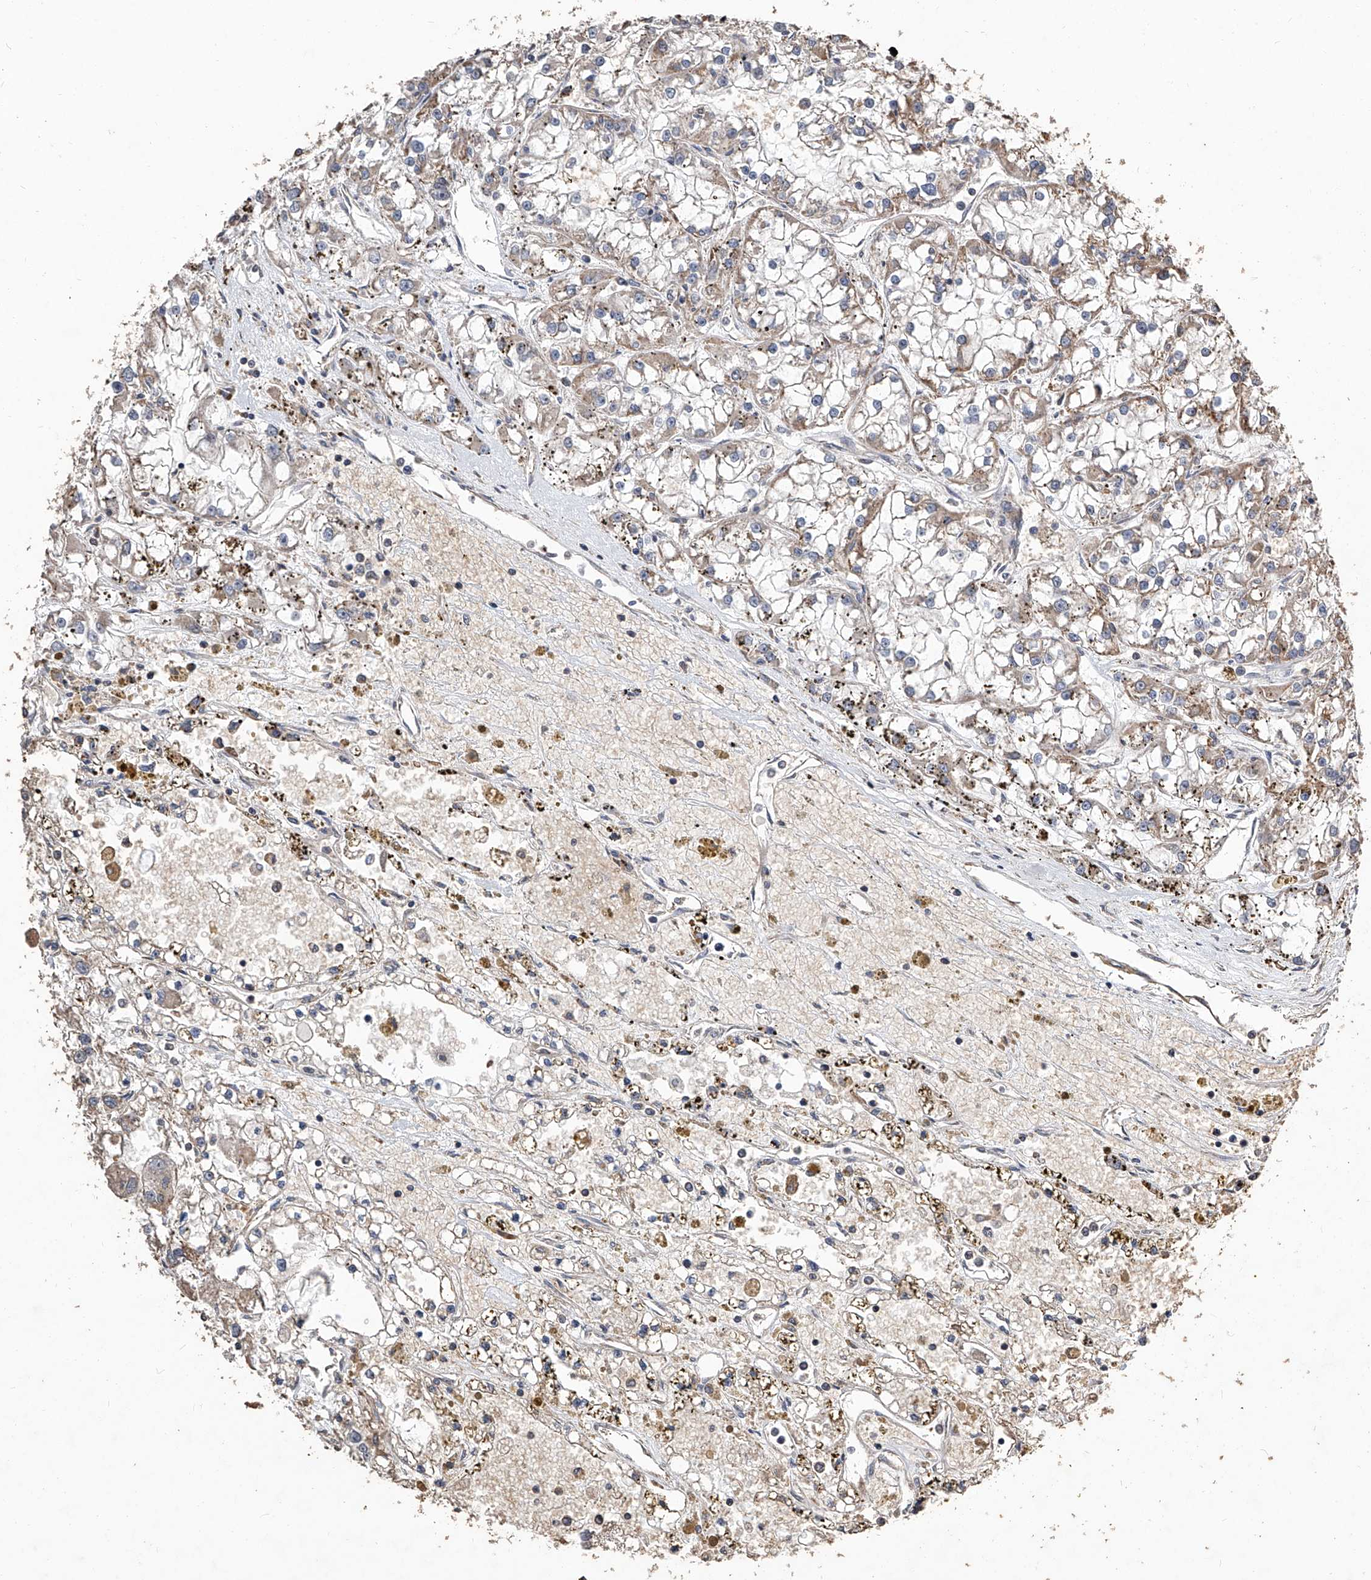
{"staining": {"intensity": "negative", "quantity": "none", "location": "none"}, "tissue": "renal cancer", "cell_type": "Tumor cells", "image_type": "cancer", "snomed": [{"axis": "morphology", "description": "Adenocarcinoma, NOS"}, {"axis": "topography", "description": "Kidney"}], "caption": "Image shows no protein positivity in tumor cells of renal cancer (adenocarcinoma) tissue.", "gene": "LTV1", "patient": {"sex": "female", "age": 52}}